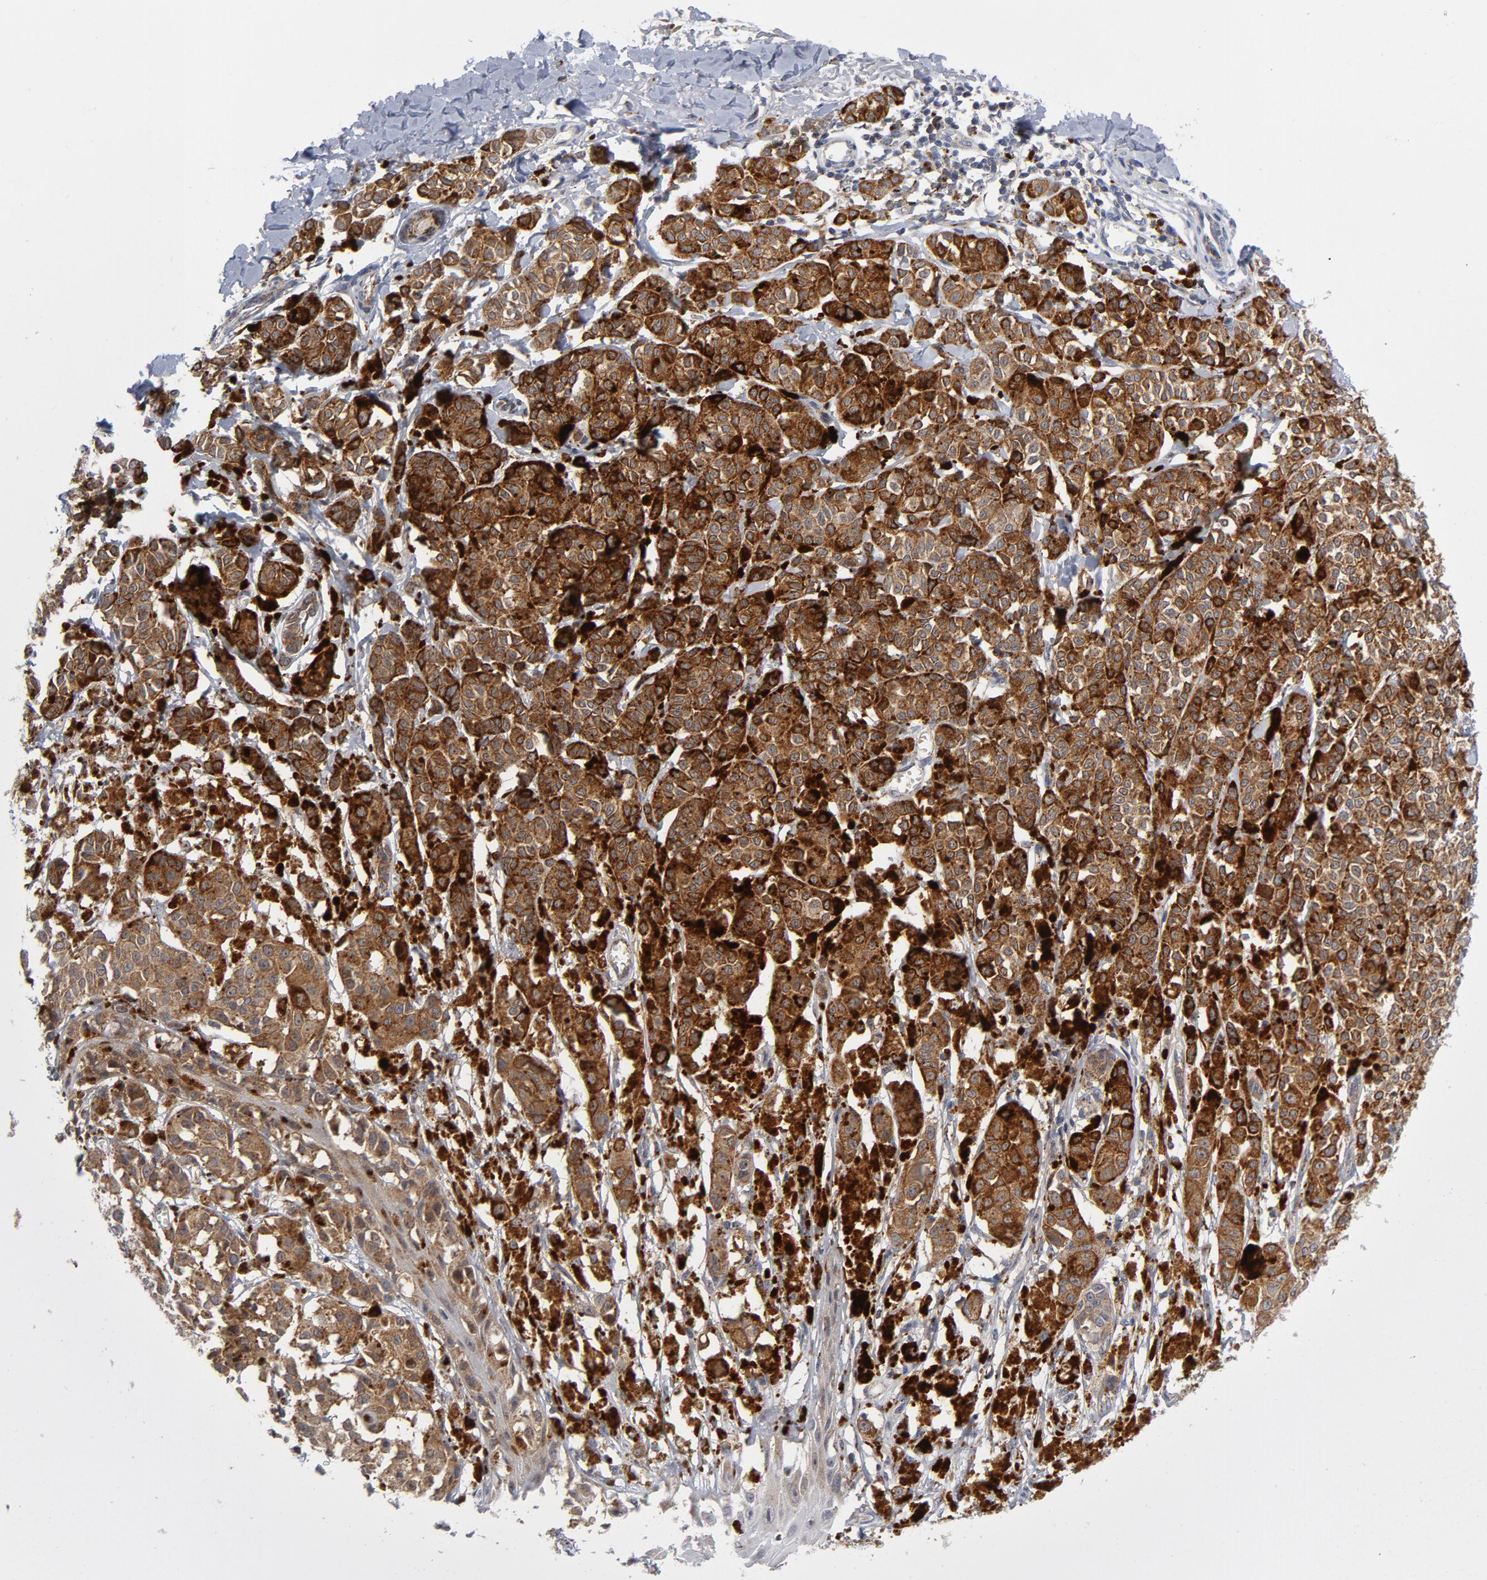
{"staining": {"intensity": "strong", "quantity": ">75%", "location": "cytoplasmic/membranous"}, "tissue": "melanoma", "cell_type": "Tumor cells", "image_type": "cancer", "snomed": [{"axis": "morphology", "description": "Malignant melanoma, NOS"}, {"axis": "topography", "description": "Skin"}], "caption": "Immunohistochemical staining of human malignant melanoma displays high levels of strong cytoplasmic/membranous expression in approximately >75% of tumor cells.", "gene": "AKT2", "patient": {"sex": "male", "age": 76}}